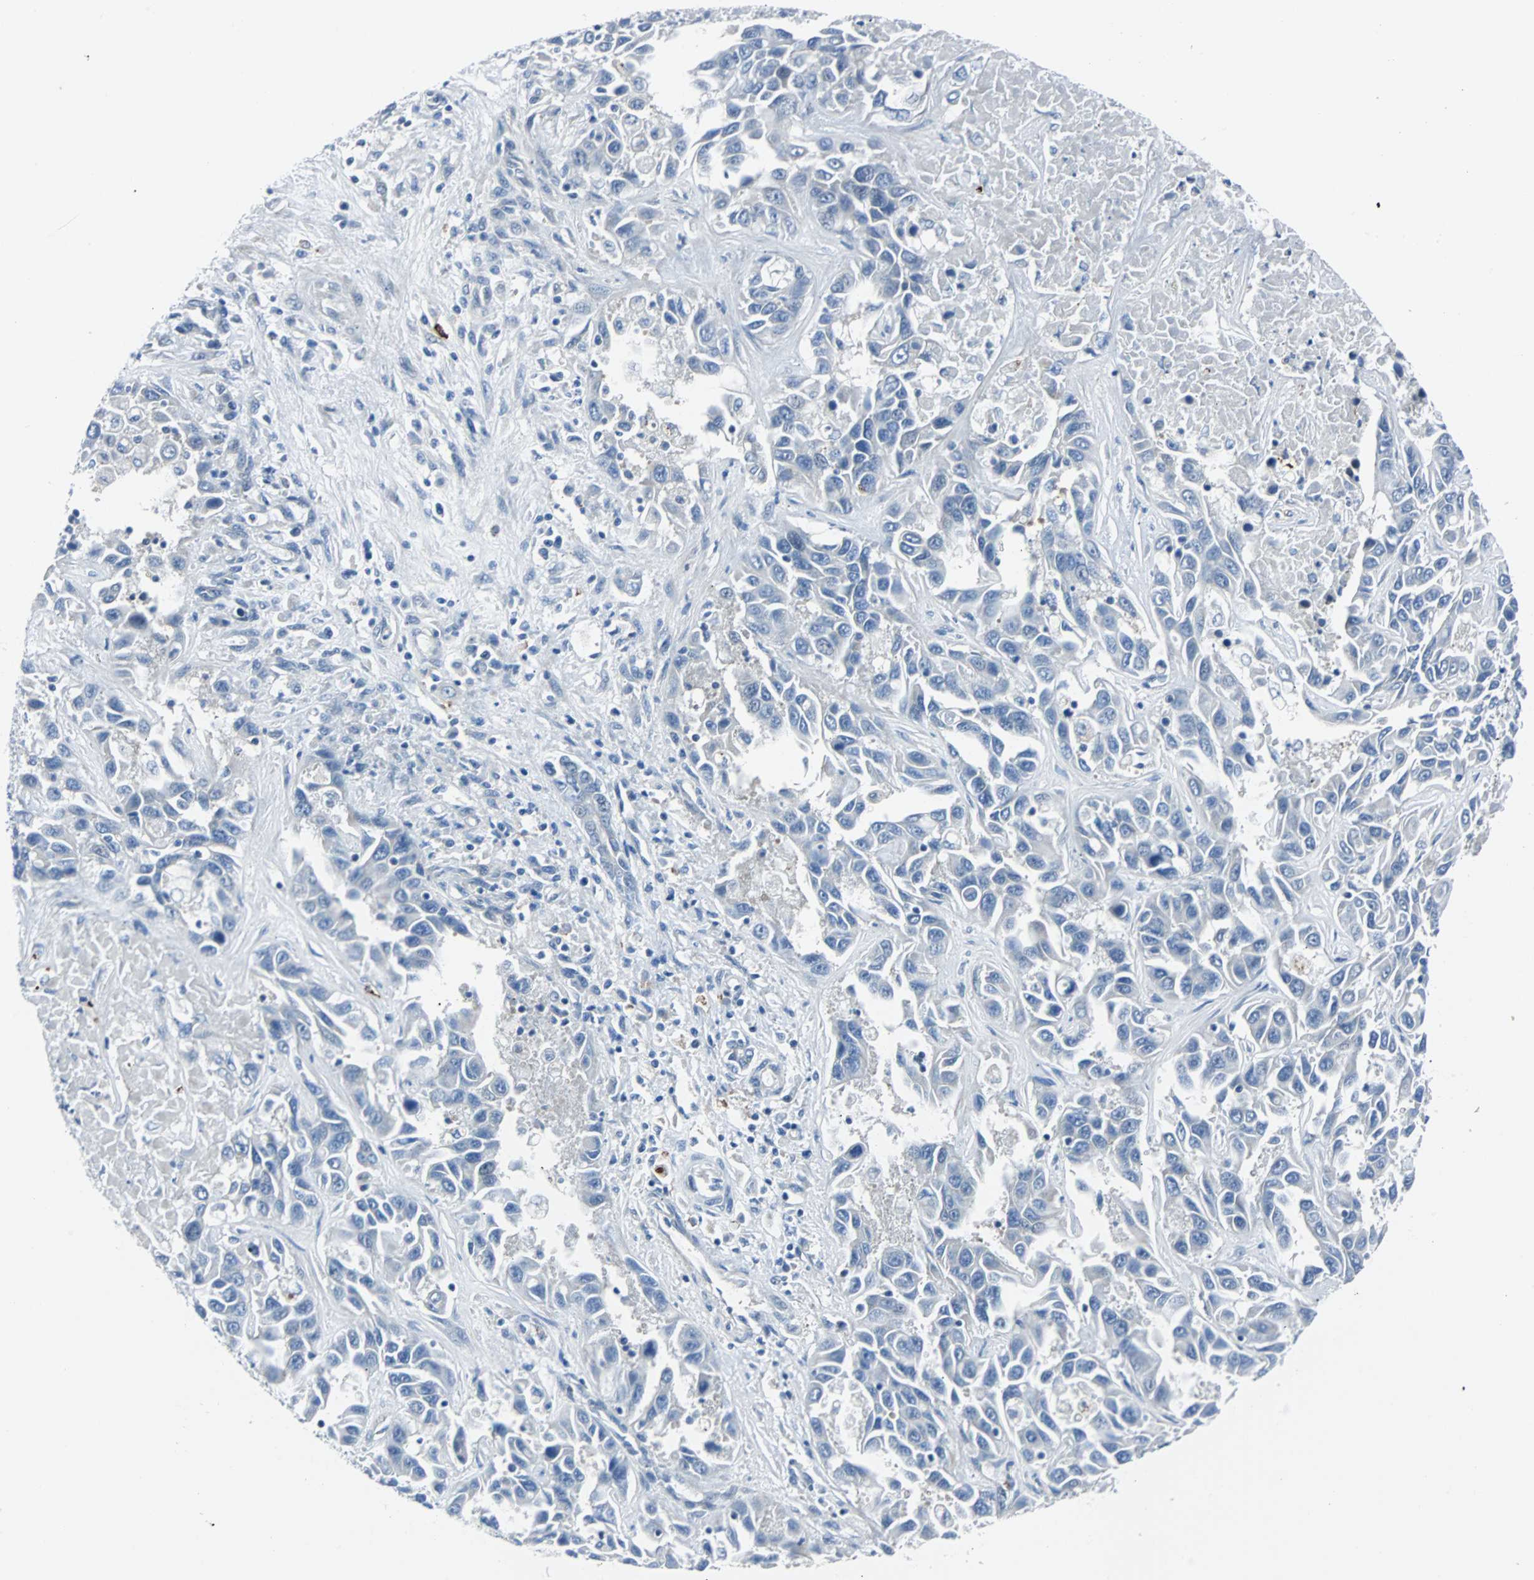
{"staining": {"intensity": "negative", "quantity": "none", "location": "none"}, "tissue": "liver cancer", "cell_type": "Tumor cells", "image_type": "cancer", "snomed": [{"axis": "morphology", "description": "Cholangiocarcinoma"}, {"axis": "topography", "description": "Liver"}], "caption": "Immunohistochemistry of liver cancer exhibits no expression in tumor cells.", "gene": "RASA1", "patient": {"sex": "female", "age": 52}}